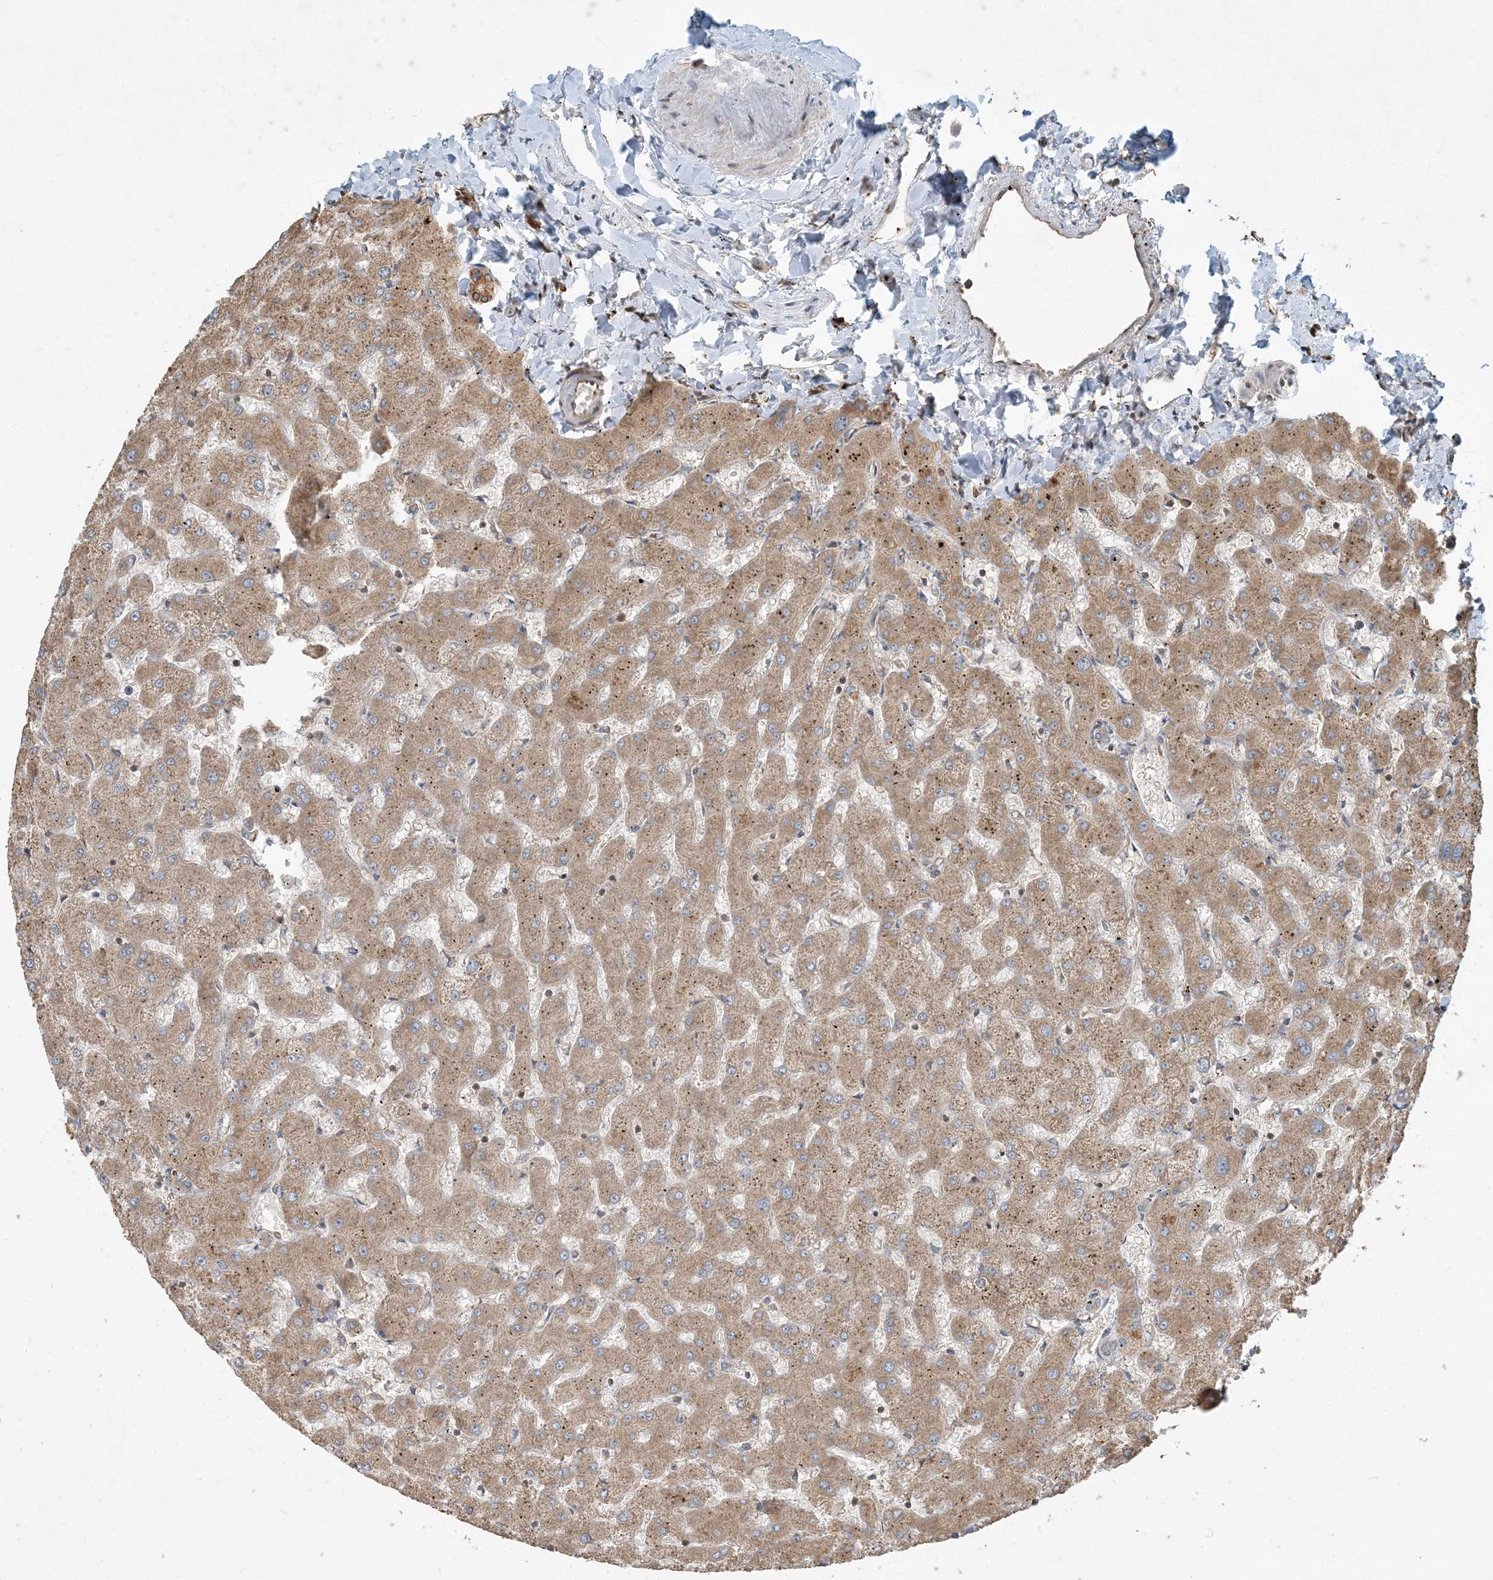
{"staining": {"intensity": "moderate", "quantity": ">75%", "location": "cytoplasmic/membranous"}, "tissue": "liver", "cell_type": "Cholangiocytes", "image_type": "normal", "snomed": [{"axis": "morphology", "description": "Normal tissue, NOS"}, {"axis": "topography", "description": "Liver"}], "caption": "Immunohistochemistry (IHC) (DAB (3,3'-diaminobenzidine)) staining of normal liver exhibits moderate cytoplasmic/membranous protein staining in about >75% of cholangiocytes. (DAB = brown stain, brightfield microscopy at high magnification).", "gene": "COMMD8", "patient": {"sex": "female", "age": 63}}